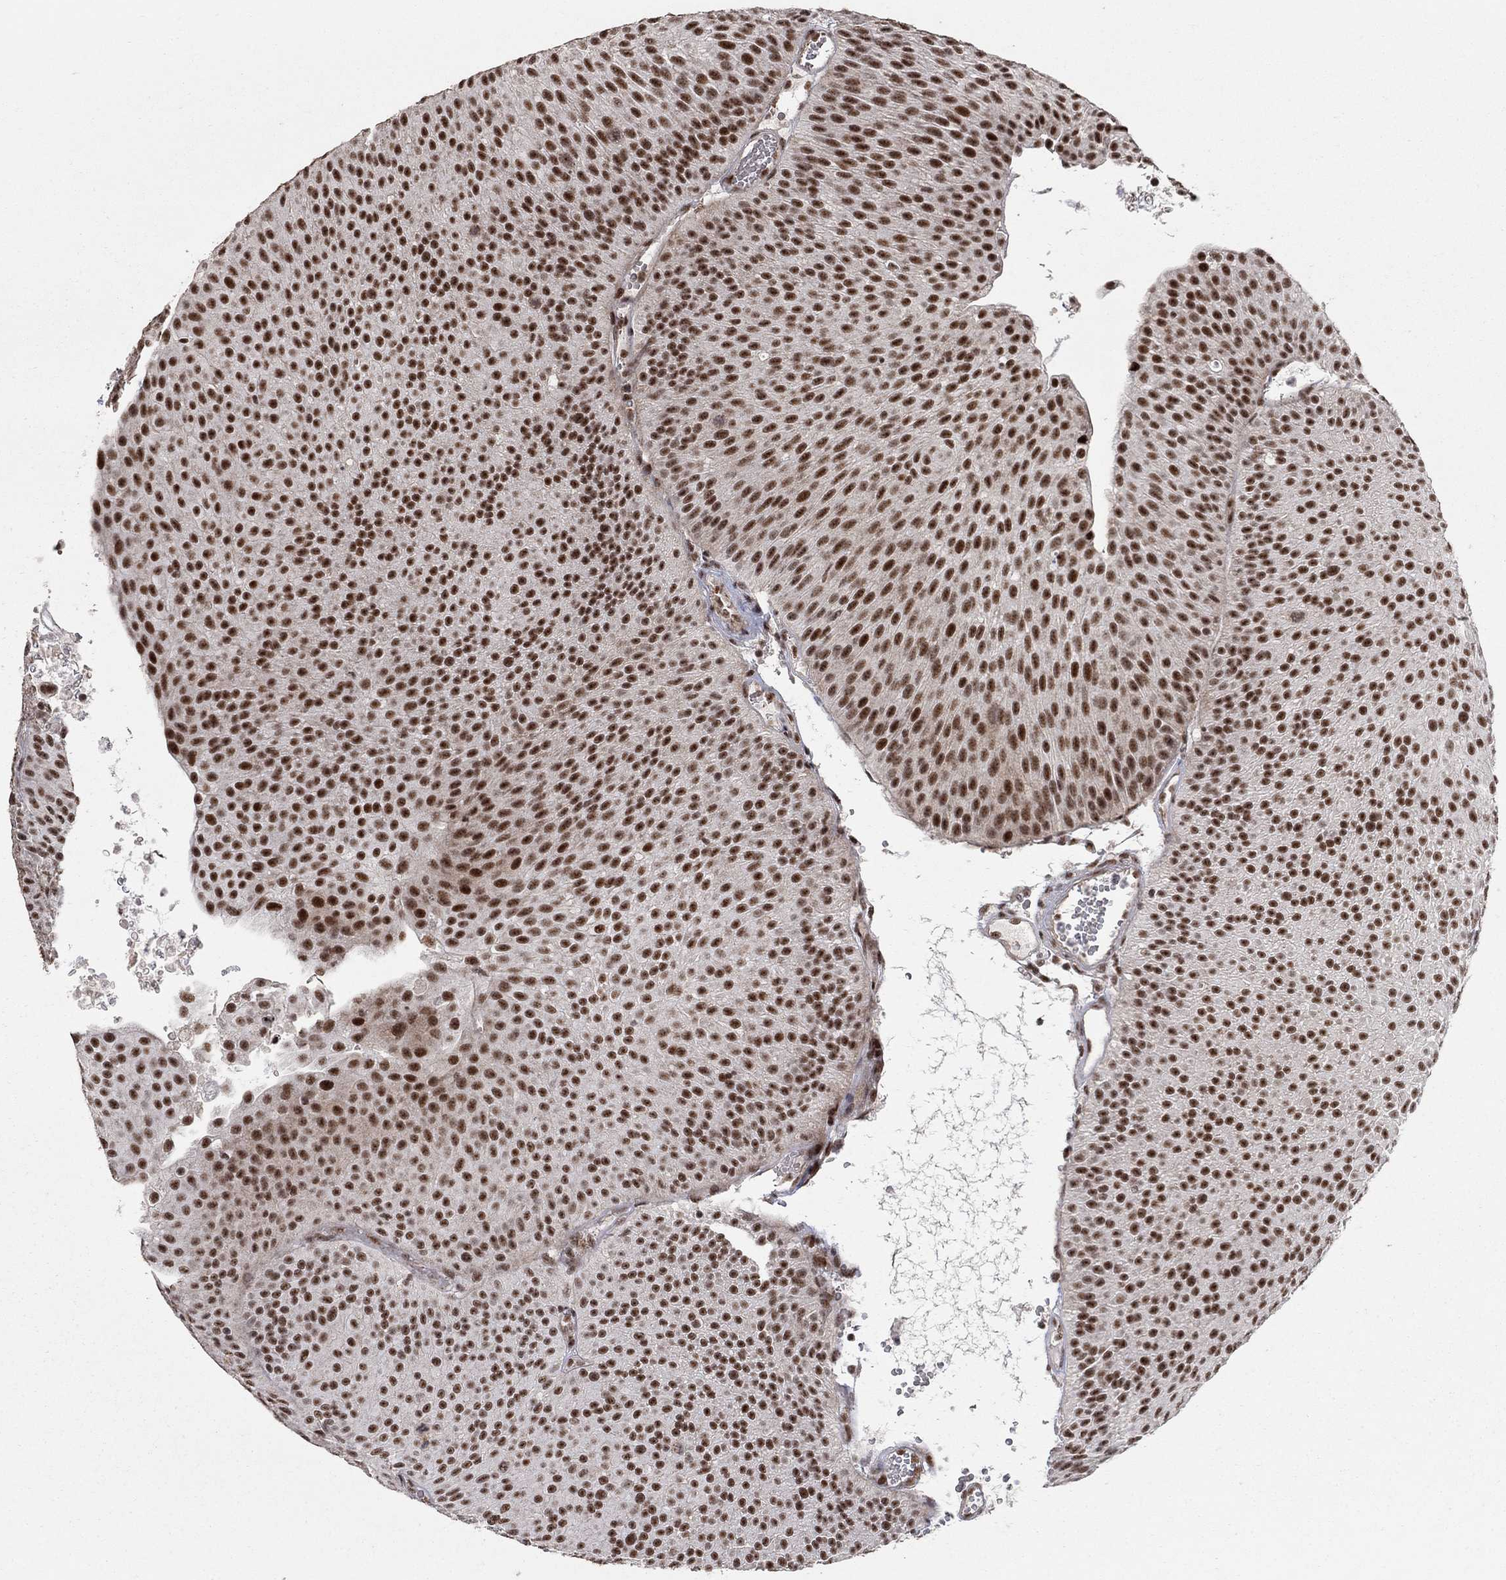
{"staining": {"intensity": "strong", "quantity": ">75%", "location": "nuclear"}, "tissue": "urothelial cancer", "cell_type": "Tumor cells", "image_type": "cancer", "snomed": [{"axis": "morphology", "description": "Urothelial carcinoma, Low grade"}, {"axis": "topography", "description": "Urinary bladder"}], "caption": "Tumor cells show high levels of strong nuclear expression in about >75% of cells in low-grade urothelial carcinoma.", "gene": "PNISR", "patient": {"sex": "male", "age": 65}}